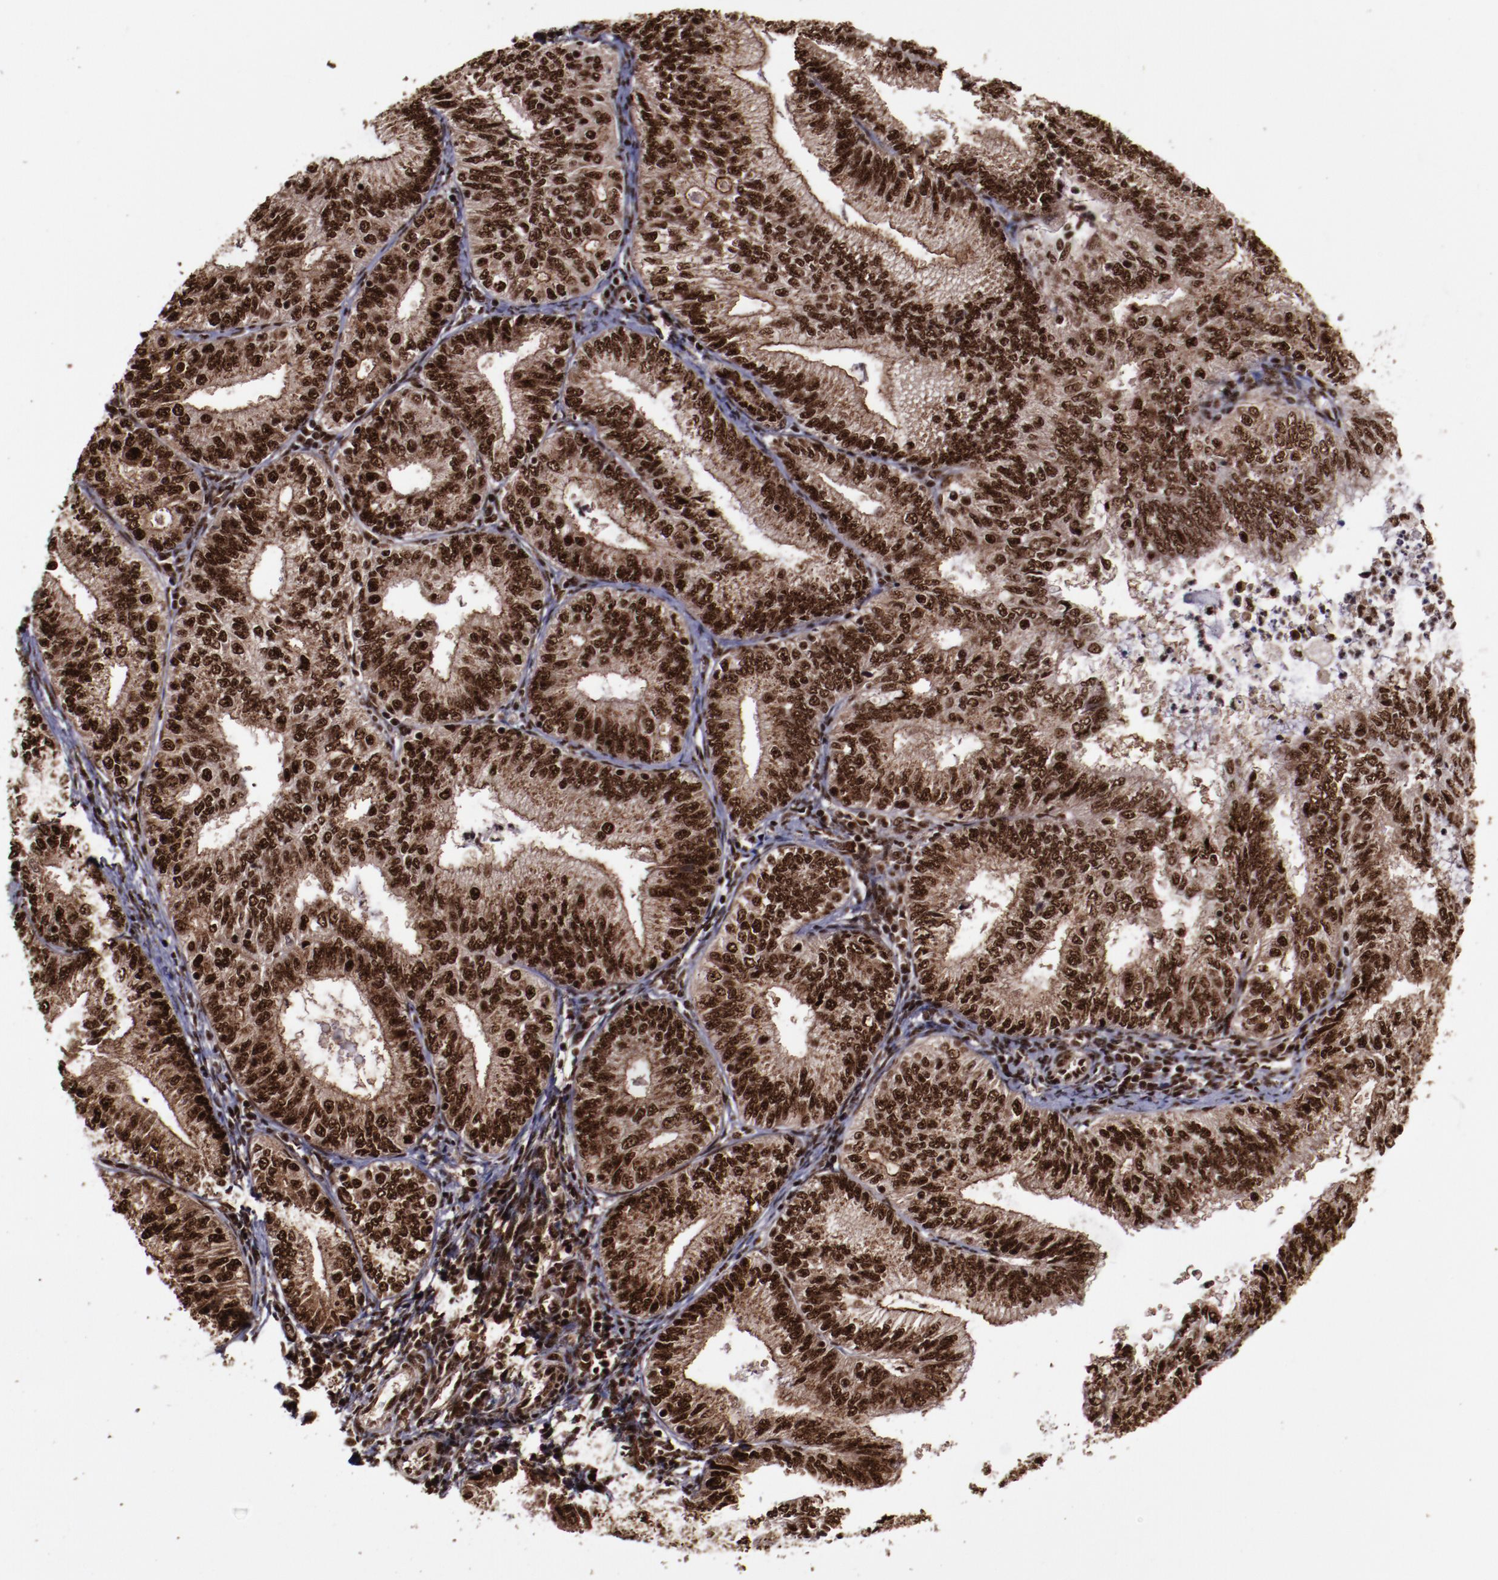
{"staining": {"intensity": "strong", "quantity": ">75%", "location": "cytoplasmic/membranous,nuclear"}, "tissue": "endometrial cancer", "cell_type": "Tumor cells", "image_type": "cancer", "snomed": [{"axis": "morphology", "description": "Adenocarcinoma, NOS"}, {"axis": "topography", "description": "Endometrium"}], "caption": "Protein staining of adenocarcinoma (endometrial) tissue shows strong cytoplasmic/membranous and nuclear staining in about >75% of tumor cells.", "gene": "SNW1", "patient": {"sex": "female", "age": 69}}